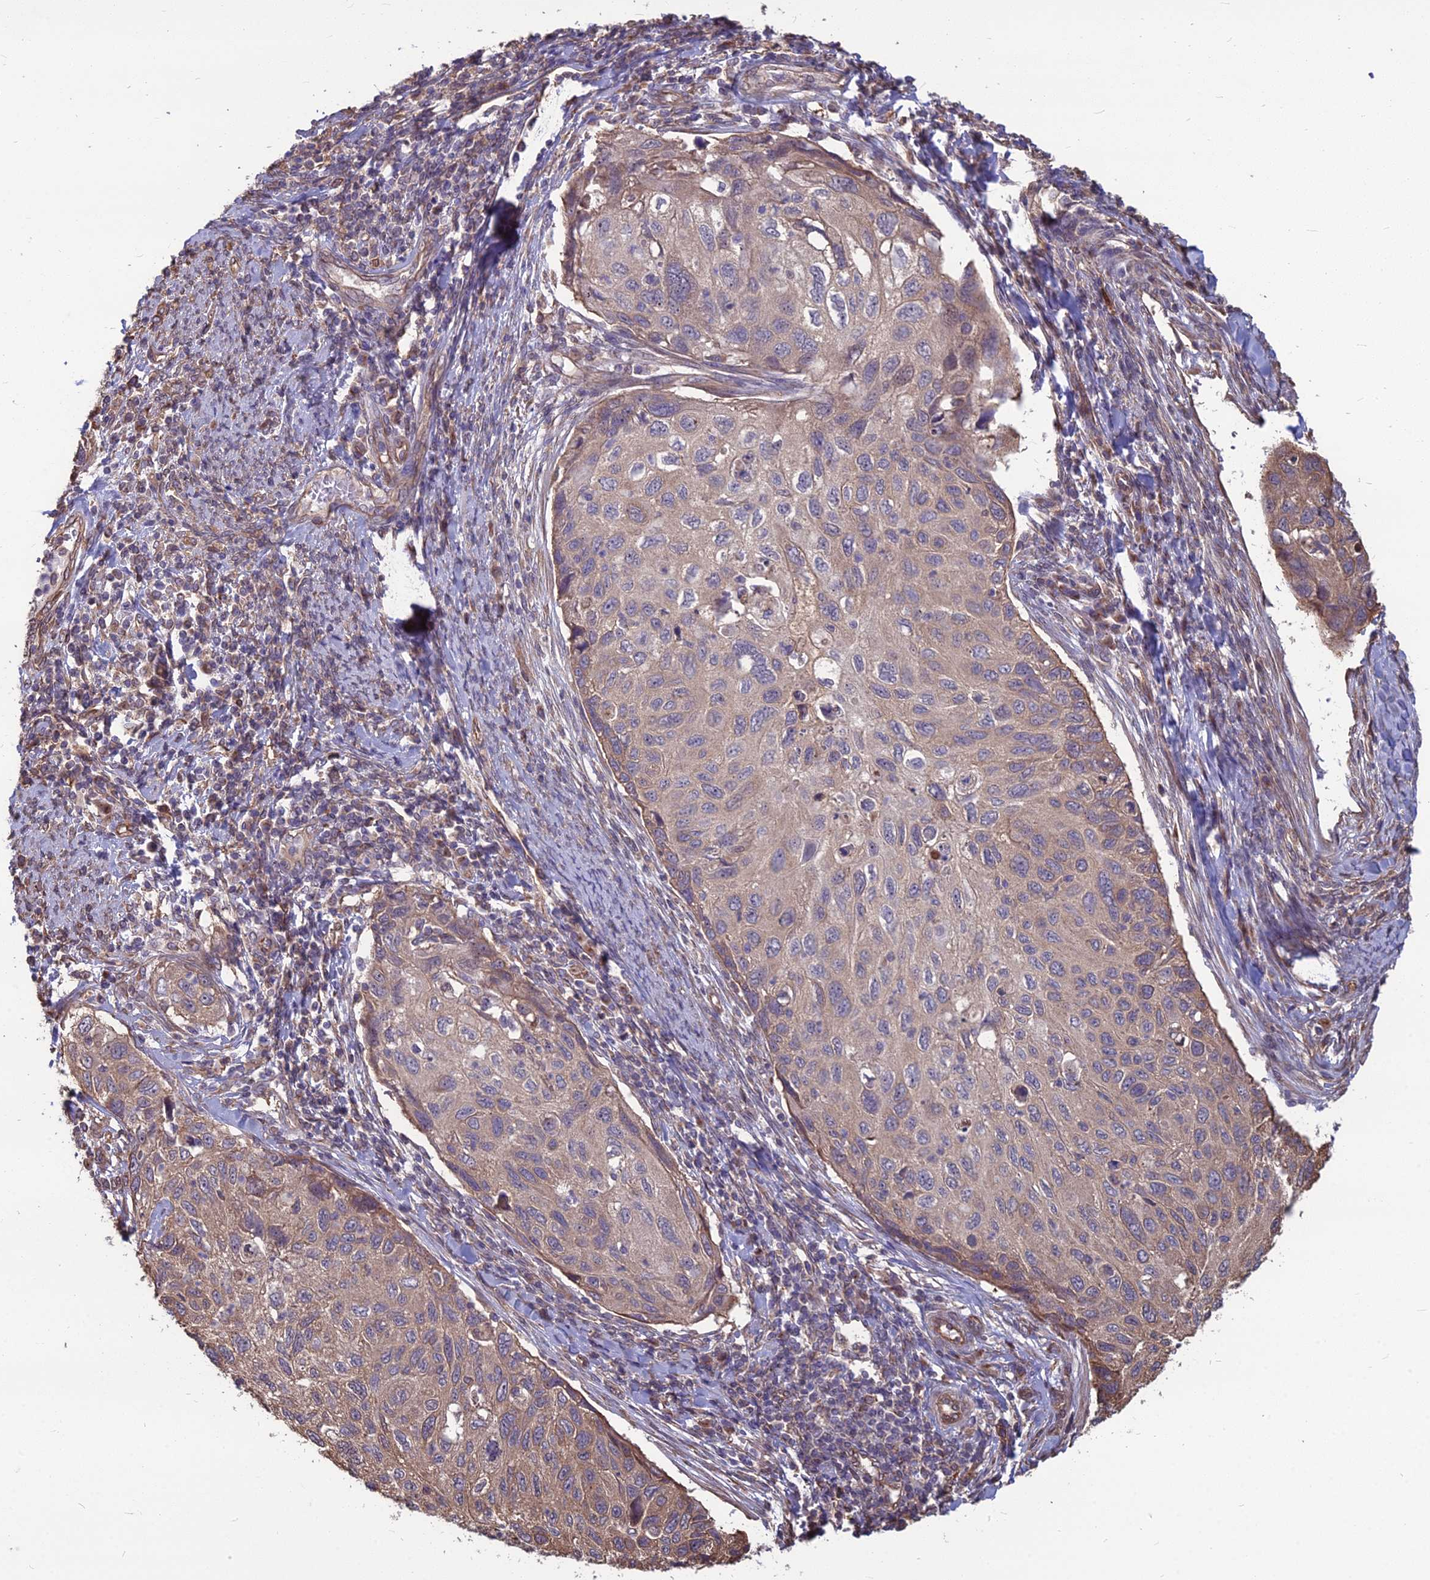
{"staining": {"intensity": "moderate", "quantity": "<25%", "location": "cytoplasmic/membranous"}, "tissue": "cervical cancer", "cell_type": "Tumor cells", "image_type": "cancer", "snomed": [{"axis": "morphology", "description": "Squamous cell carcinoma, NOS"}, {"axis": "topography", "description": "Cervix"}], "caption": "A micrograph of cervical squamous cell carcinoma stained for a protein exhibits moderate cytoplasmic/membranous brown staining in tumor cells. (IHC, brightfield microscopy, high magnification).", "gene": "LSM6", "patient": {"sex": "female", "age": 70}}